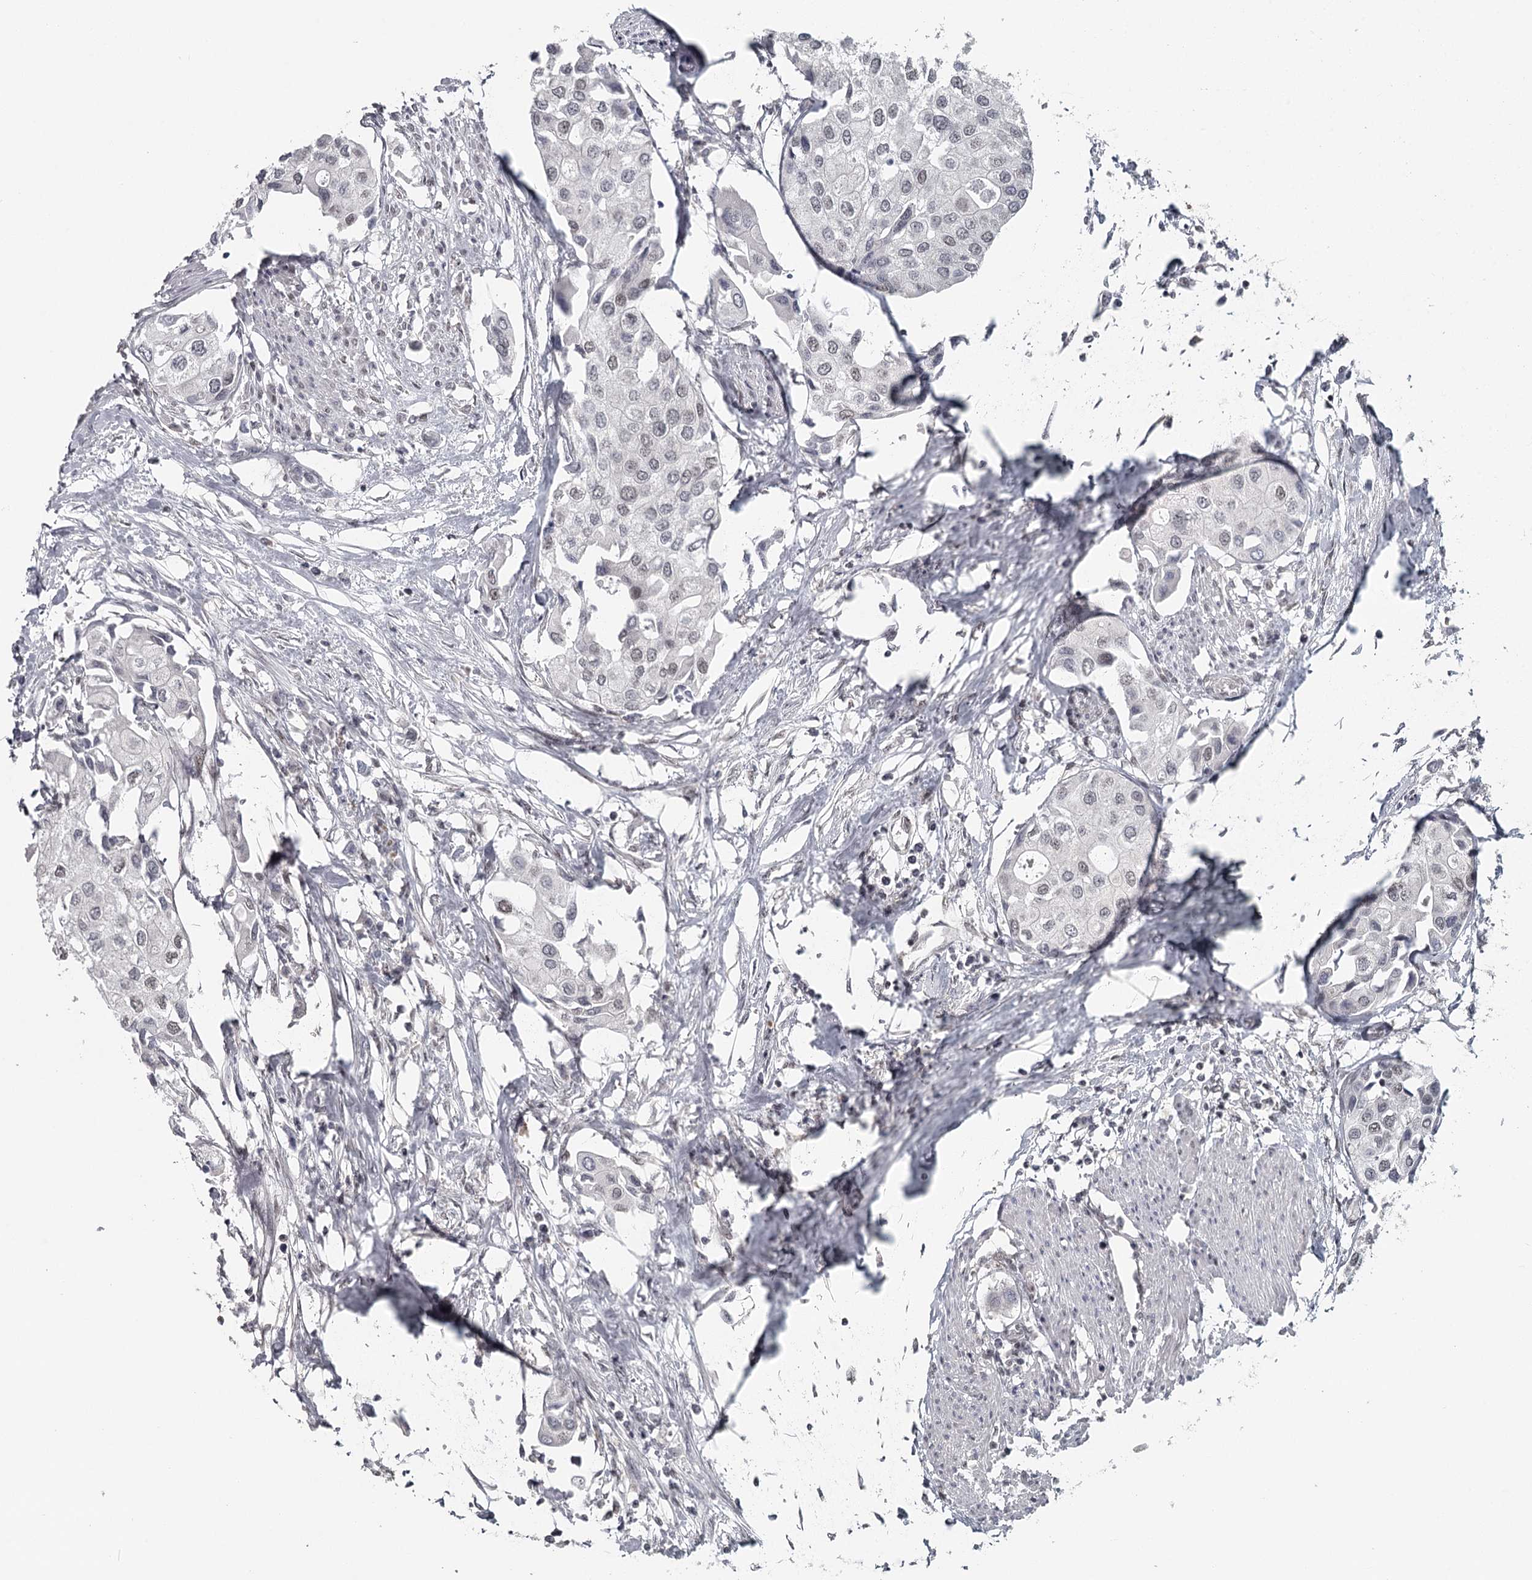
{"staining": {"intensity": "weak", "quantity": ">75%", "location": "nuclear"}, "tissue": "urothelial cancer", "cell_type": "Tumor cells", "image_type": "cancer", "snomed": [{"axis": "morphology", "description": "Urothelial carcinoma, High grade"}, {"axis": "topography", "description": "Urinary bladder"}], "caption": "Human urothelial cancer stained for a protein (brown) reveals weak nuclear positive staining in approximately >75% of tumor cells.", "gene": "FAM13C", "patient": {"sex": "male", "age": 64}}